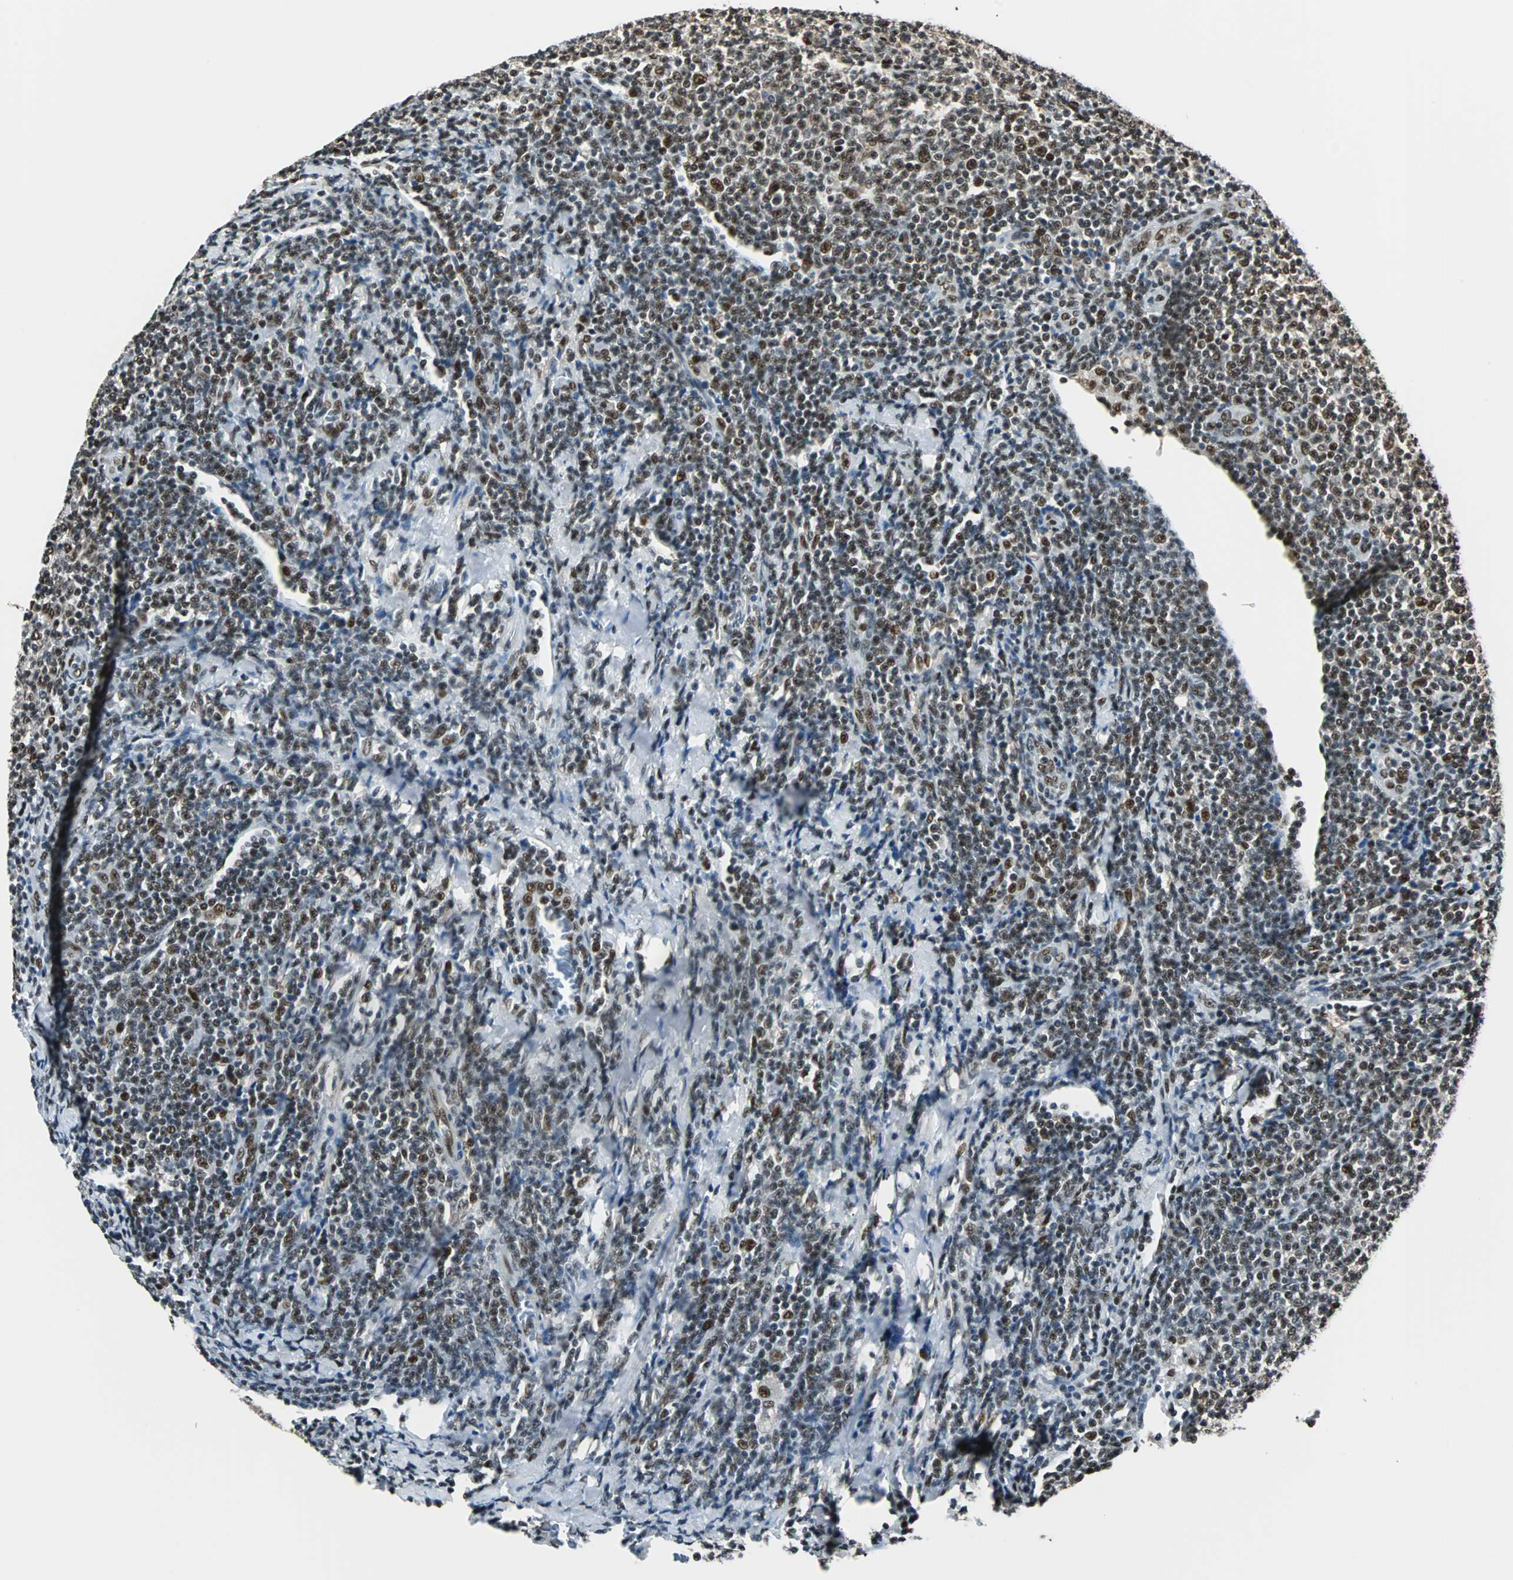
{"staining": {"intensity": "moderate", "quantity": ">75%", "location": "nuclear"}, "tissue": "lymphoma", "cell_type": "Tumor cells", "image_type": "cancer", "snomed": [{"axis": "morphology", "description": "Malignant lymphoma, non-Hodgkin's type, Low grade"}, {"axis": "topography", "description": "Lymph node"}], "caption": "Low-grade malignant lymphoma, non-Hodgkin's type stained with DAB (3,3'-diaminobenzidine) immunohistochemistry (IHC) reveals medium levels of moderate nuclear expression in about >75% of tumor cells. The staining was performed using DAB (3,3'-diaminobenzidine) to visualize the protein expression in brown, while the nuclei were stained in blue with hematoxylin (Magnification: 20x).", "gene": "XRCC4", "patient": {"sex": "male", "age": 66}}